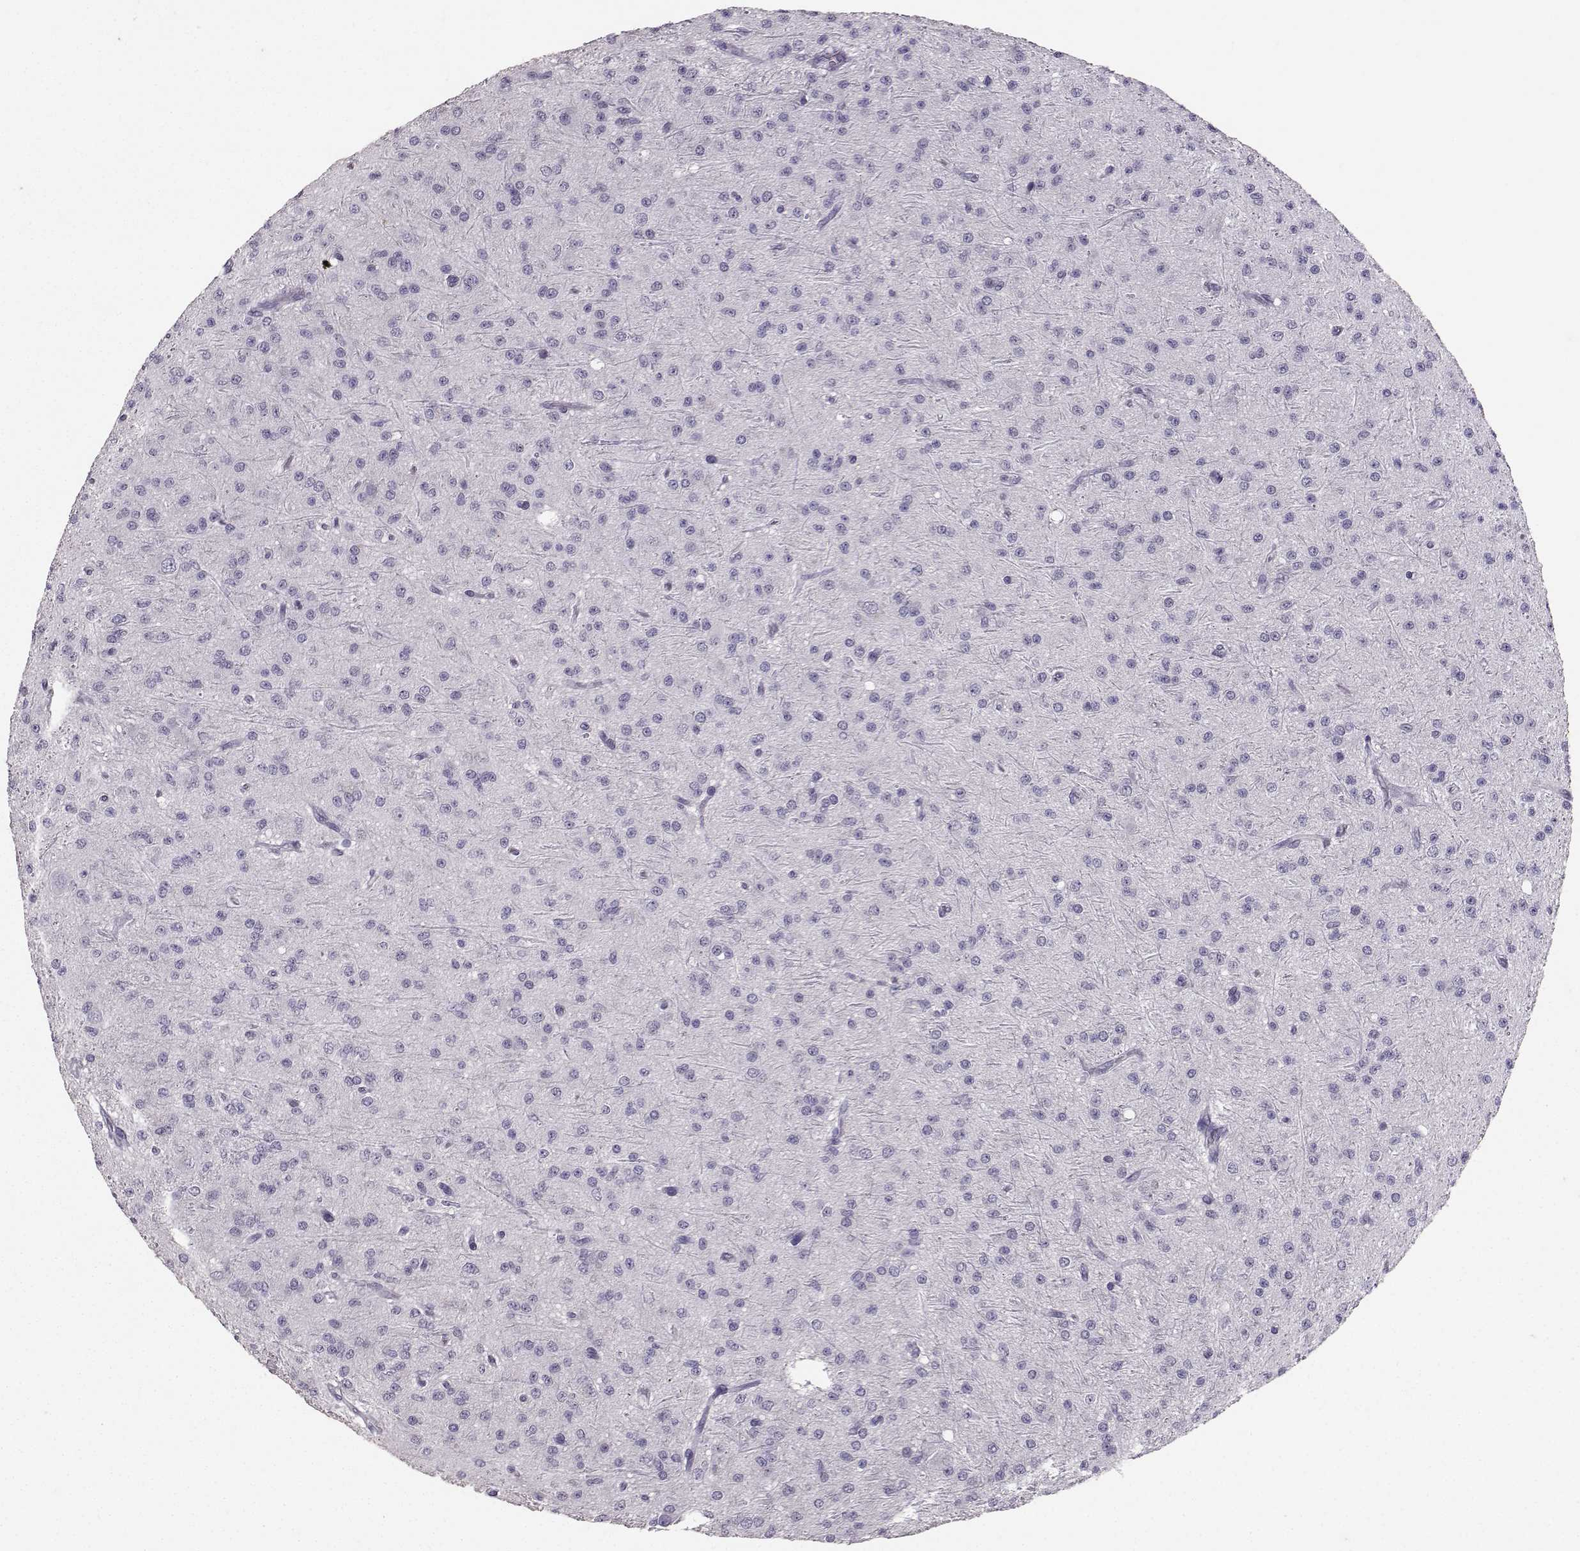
{"staining": {"intensity": "negative", "quantity": "none", "location": "none"}, "tissue": "glioma", "cell_type": "Tumor cells", "image_type": "cancer", "snomed": [{"axis": "morphology", "description": "Glioma, malignant, Low grade"}, {"axis": "topography", "description": "Brain"}], "caption": "Immunohistochemical staining of human glioma exhibits no significant staining in tumor cells. (Immunohistochemistry (ihc), brightfield microscopy, high magnification).", "gene": "PKP2", "patient": {"sex": "male", "age": 27}}